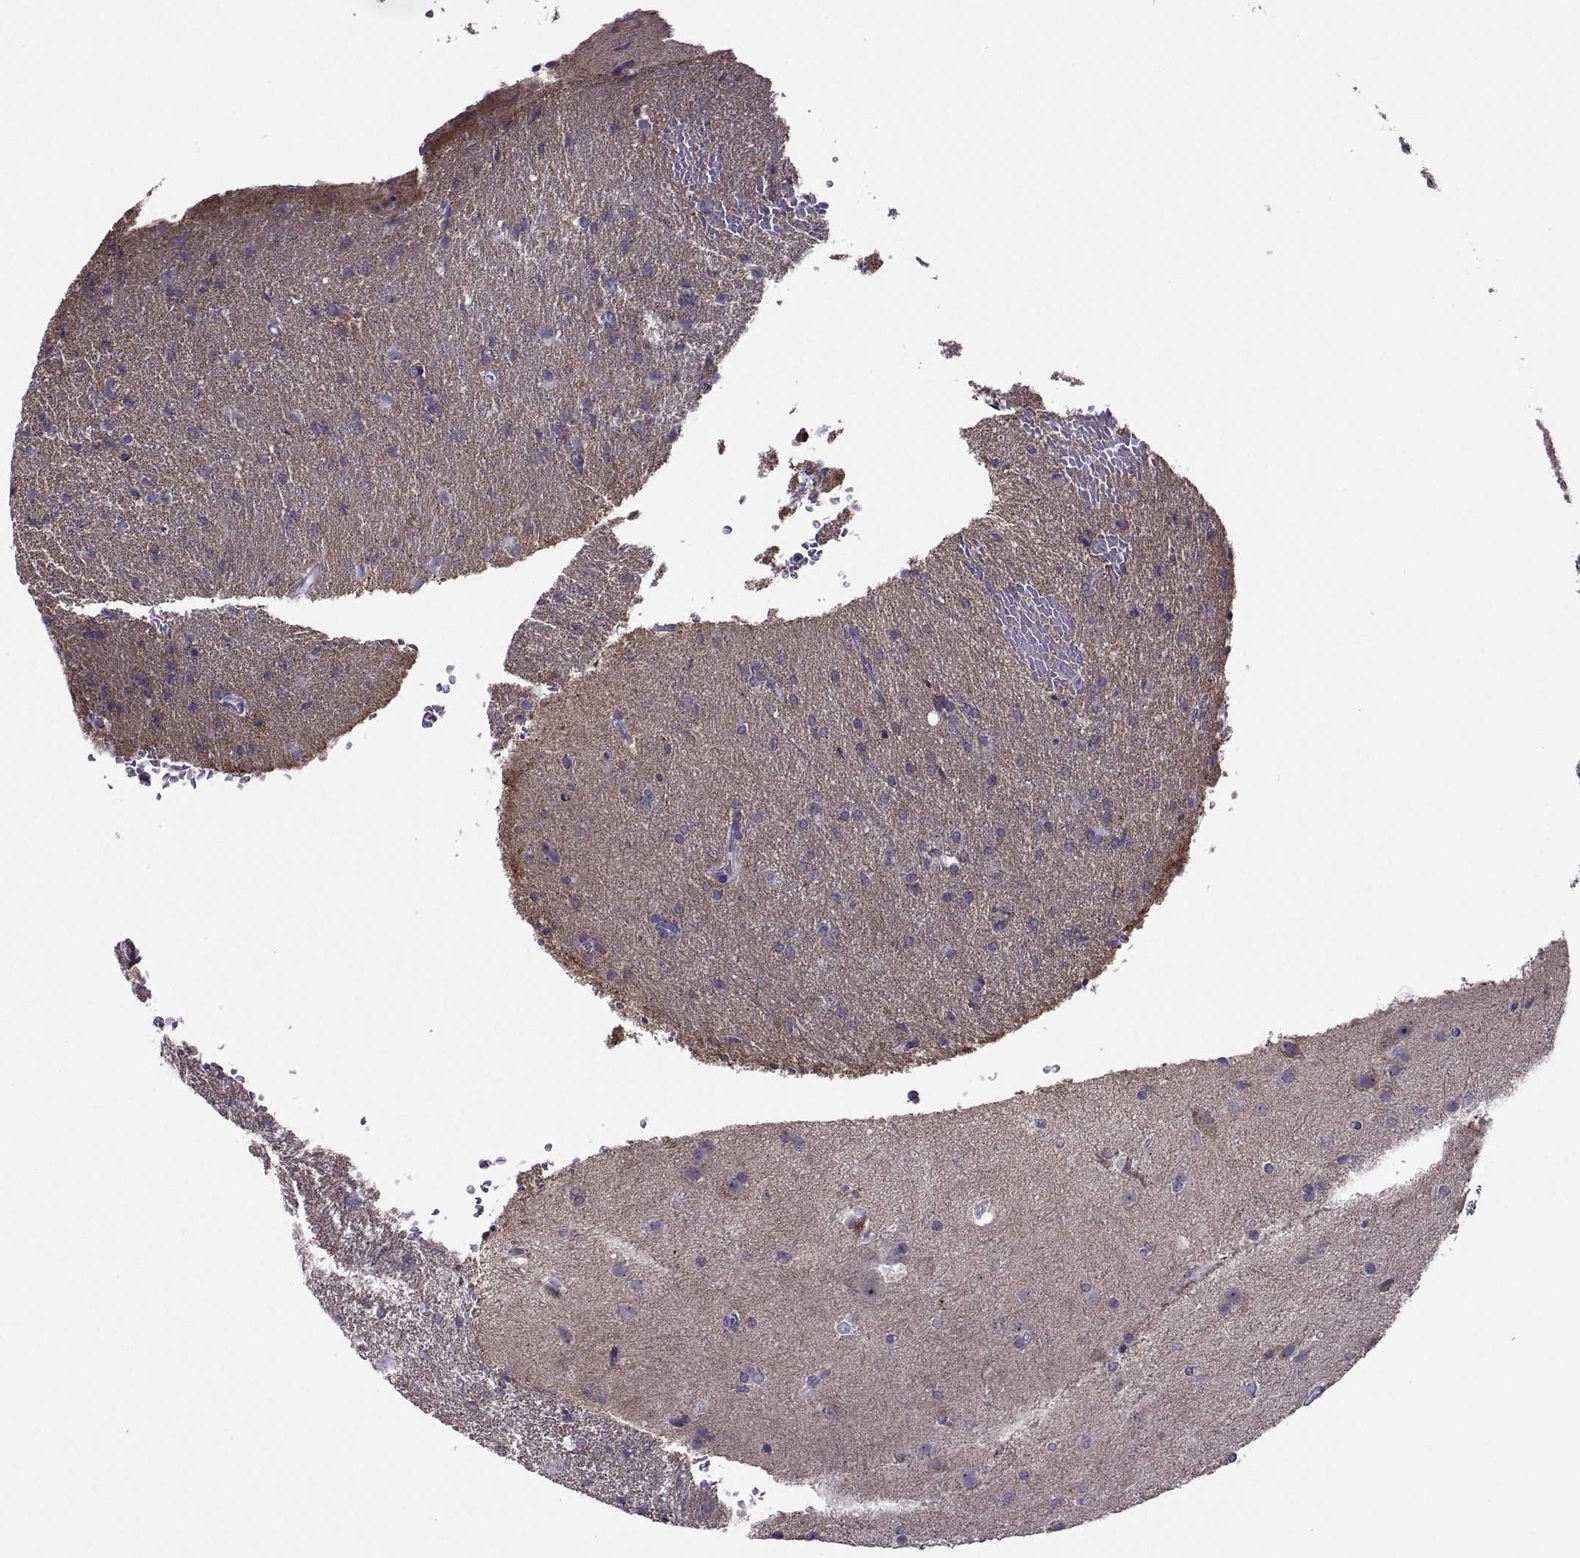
{"staining": {"intensity": "negative", "quantity": "none", "location": "none"}, "tissue": "glioma", "cell_type": "Tumor cells", "image_type": "cancer", "snomed": [{"axis": "morphology", "description": "Glioma, malignant, High grade"}, {"axis": "topography", "description": "Brain"}], "caption": "This is an IHC image of malignant glioma (high-grade). There is no staining in tumor cells.", "gene": "ASIC2", "patient": {"sex": "male", "age": 68}}